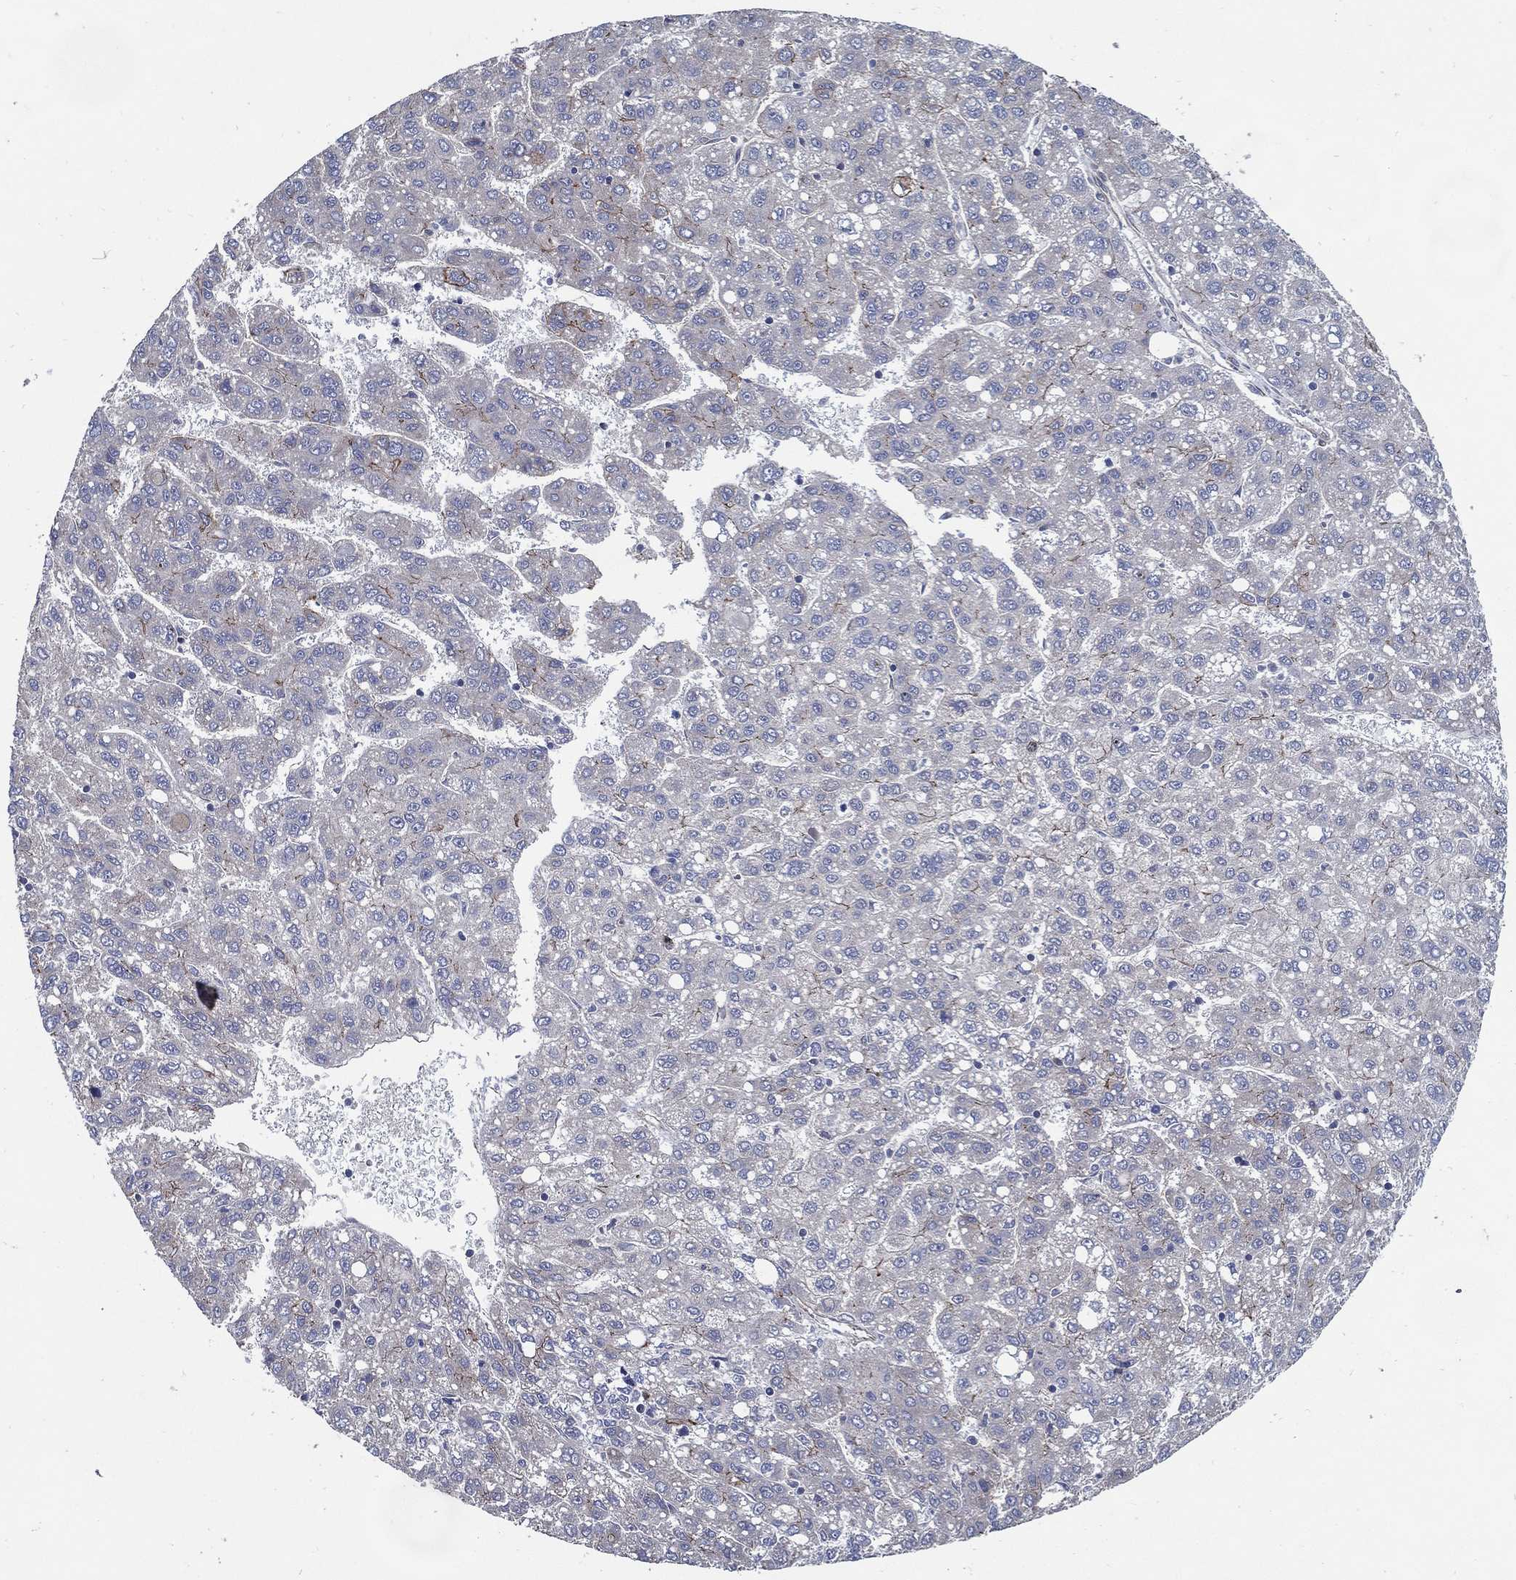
{"staining": {"intensity": "negative", "quantity": "none", "location": "none"}, "tissue": "liver cancer", "cell_type": "Tumor cells", "image_type": "cancer", "snomed": [{"axis": "morphology", "description": "Carcinoma, Hepatocellular, NOS"}, {"axis": "topography", "description": "Liver"}], "caption": "DAB immunohistochemical staining of human hepatocellular carcinoma (liver) displays no significant staining in tumor cells.", "gene": "ARHGAP11A", "patient": {"sex": "female", "age": 82}}